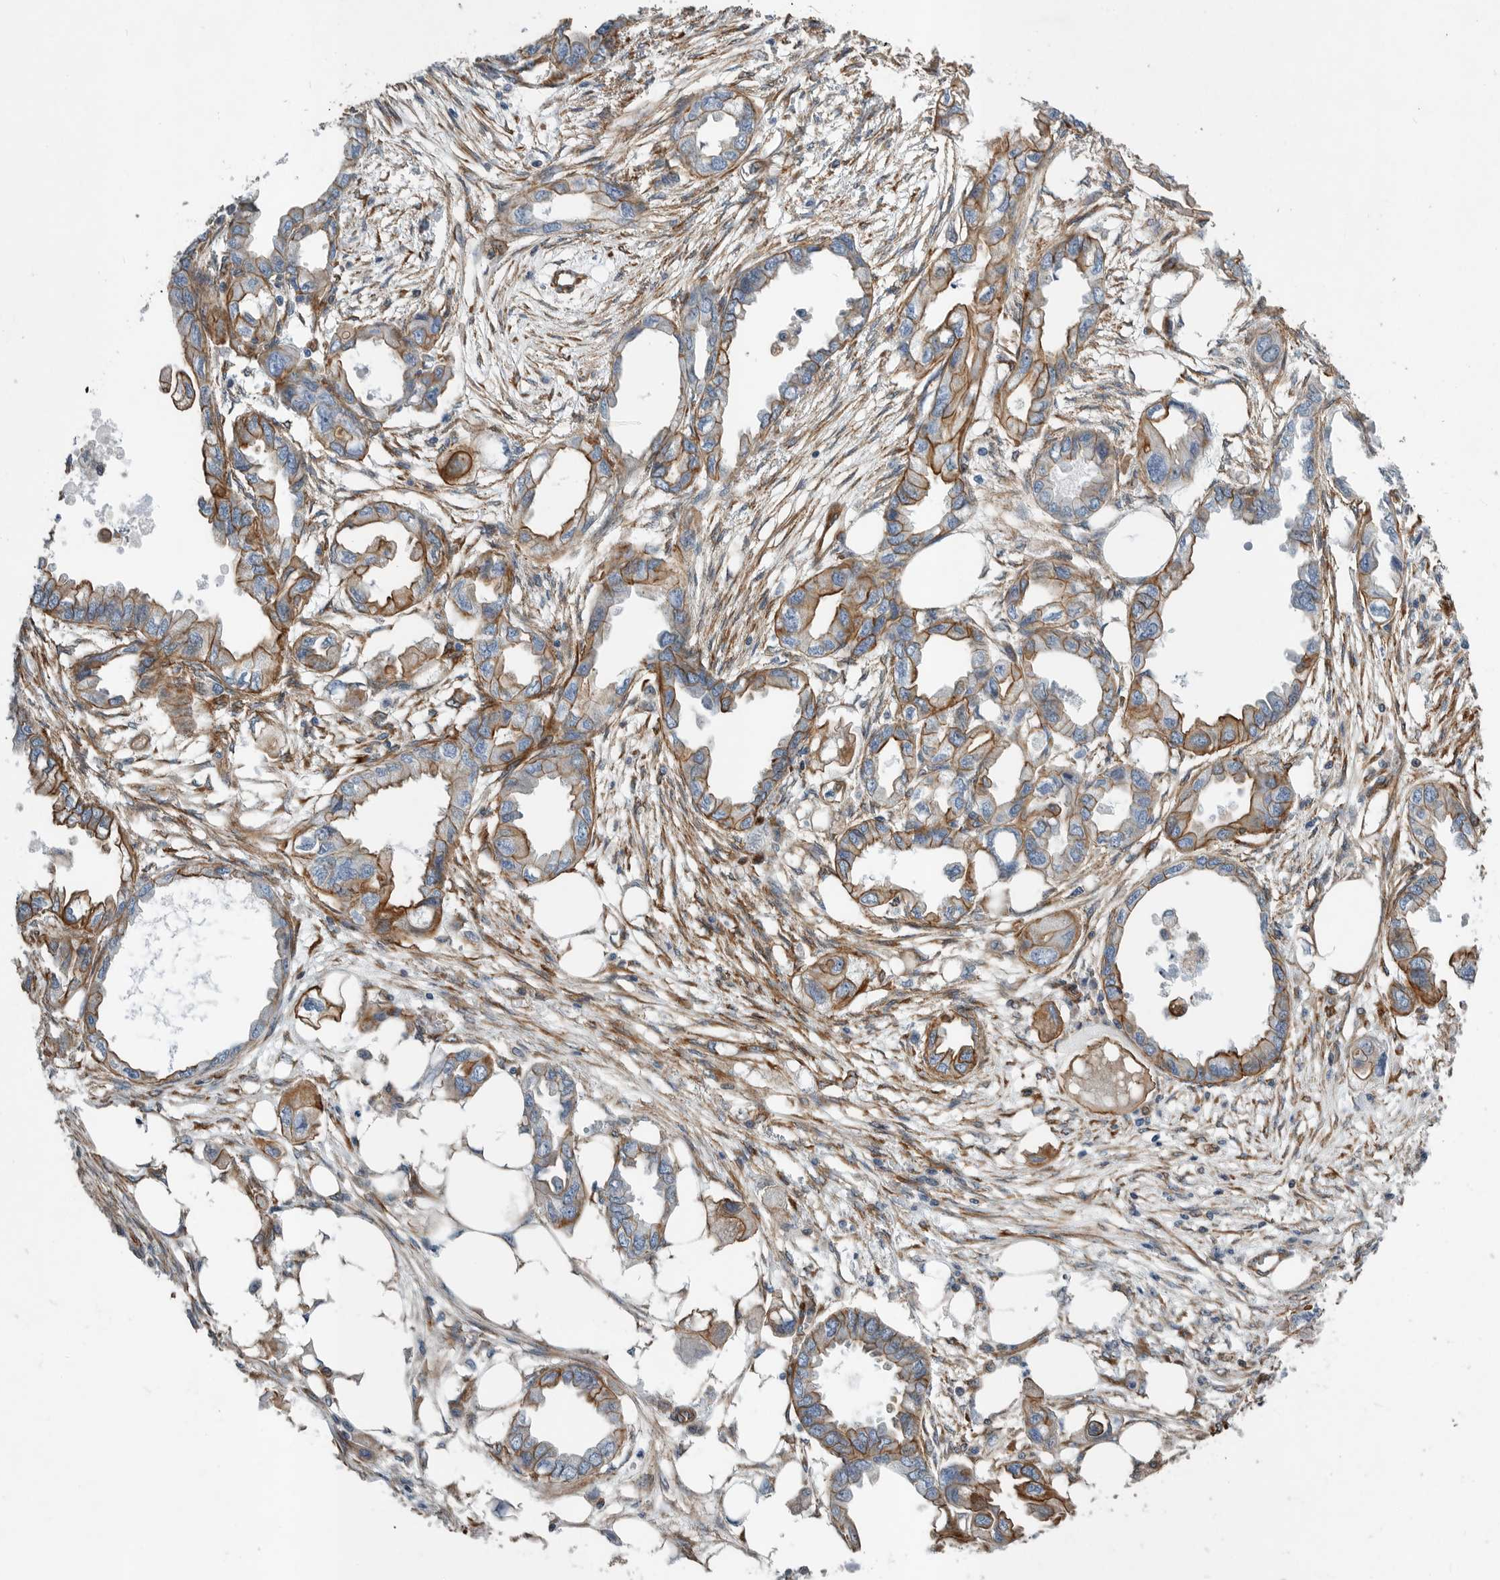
{"staining": {"intensity": "moderate", "quantity": "25%-75%", "location": "cytoplasmic/membranous"}, "tissue": "endometrial cancer", "cell_type": "Tumor cells", "image_type": "cancer", "snomed": [{"axis": "morphology", "description": "Adenocarcinoma, NOS"}, {"axis": "morphology", "description": "Adenocarcinoma, metastatic, NOS"}, {"axis": "topography", "description": "Adipose tissue"}, {"axis": "topography", "description": "Endometrium"}], "caption": "Immunohistochemical staining of adenocarcinoma (endometrial) shows medium levels of moderate cytoplasmic/membranous positivity in approximately 25%-75% of tumor cells.", "gene": "PLEC", "patient": {"sex": "female", "age": 67}}